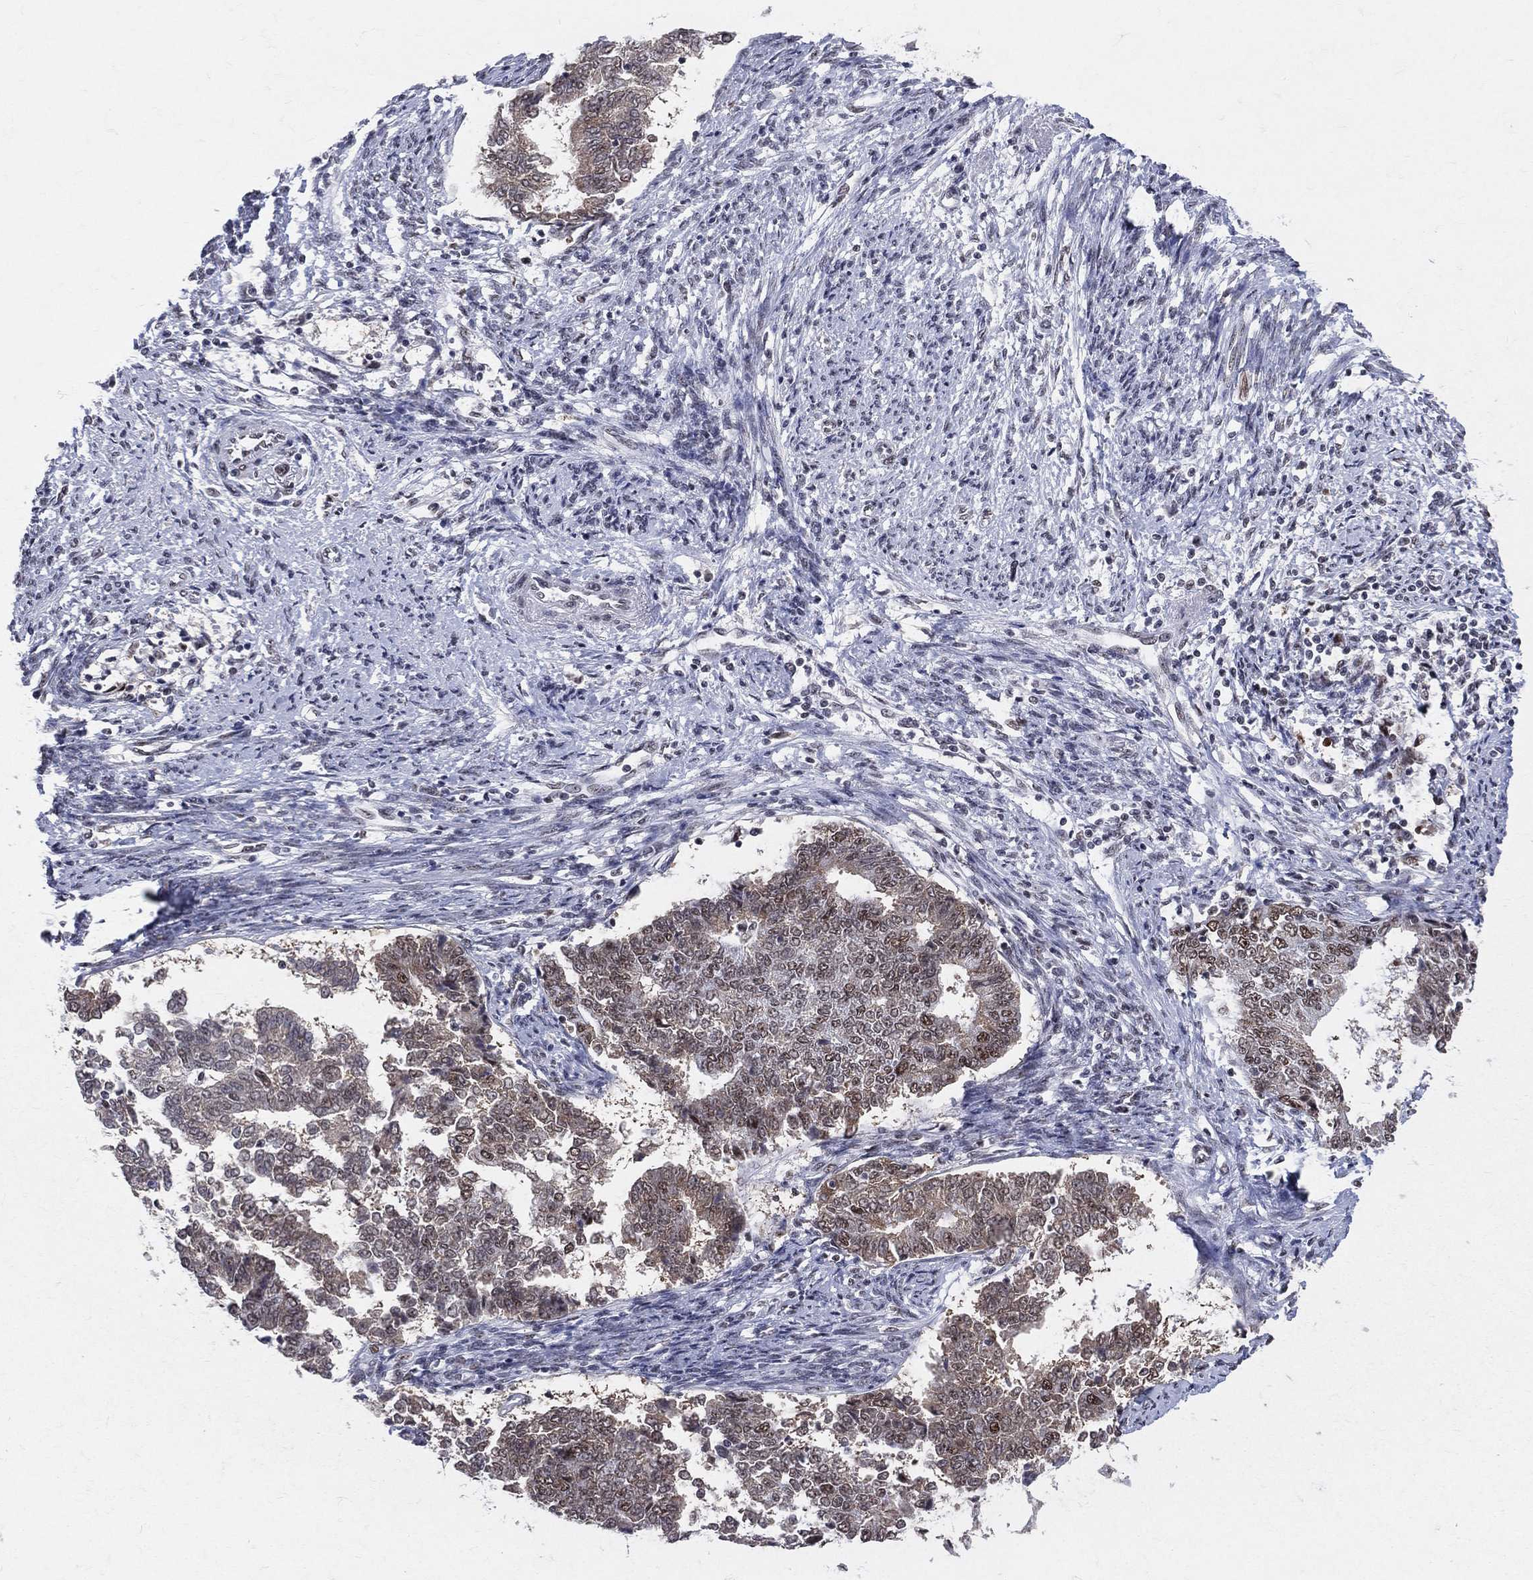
{"staining": {"intensity": "moderate", "quantity": "<25%", "location": "cytoplasmic/membranous,nuclear"}, "tissue": "endometrial cancer", "cell_type": "Tumor cells", "image_type": "cancer", "snomed": [{"axis": "morphology", "description": "Adenocarcinoma, NOS"}, {"axis": "topography", "description": "Endometrium"}], "caption": "Moderate cytoplasmic/membranous and nuclear positivity for a protein is identified in approximately <25% of tumor cells of endometrial cancer using immunohistochemistry (IHC).", "gene": "CDK7", "patient": {"sex": "female", "age": 65}}